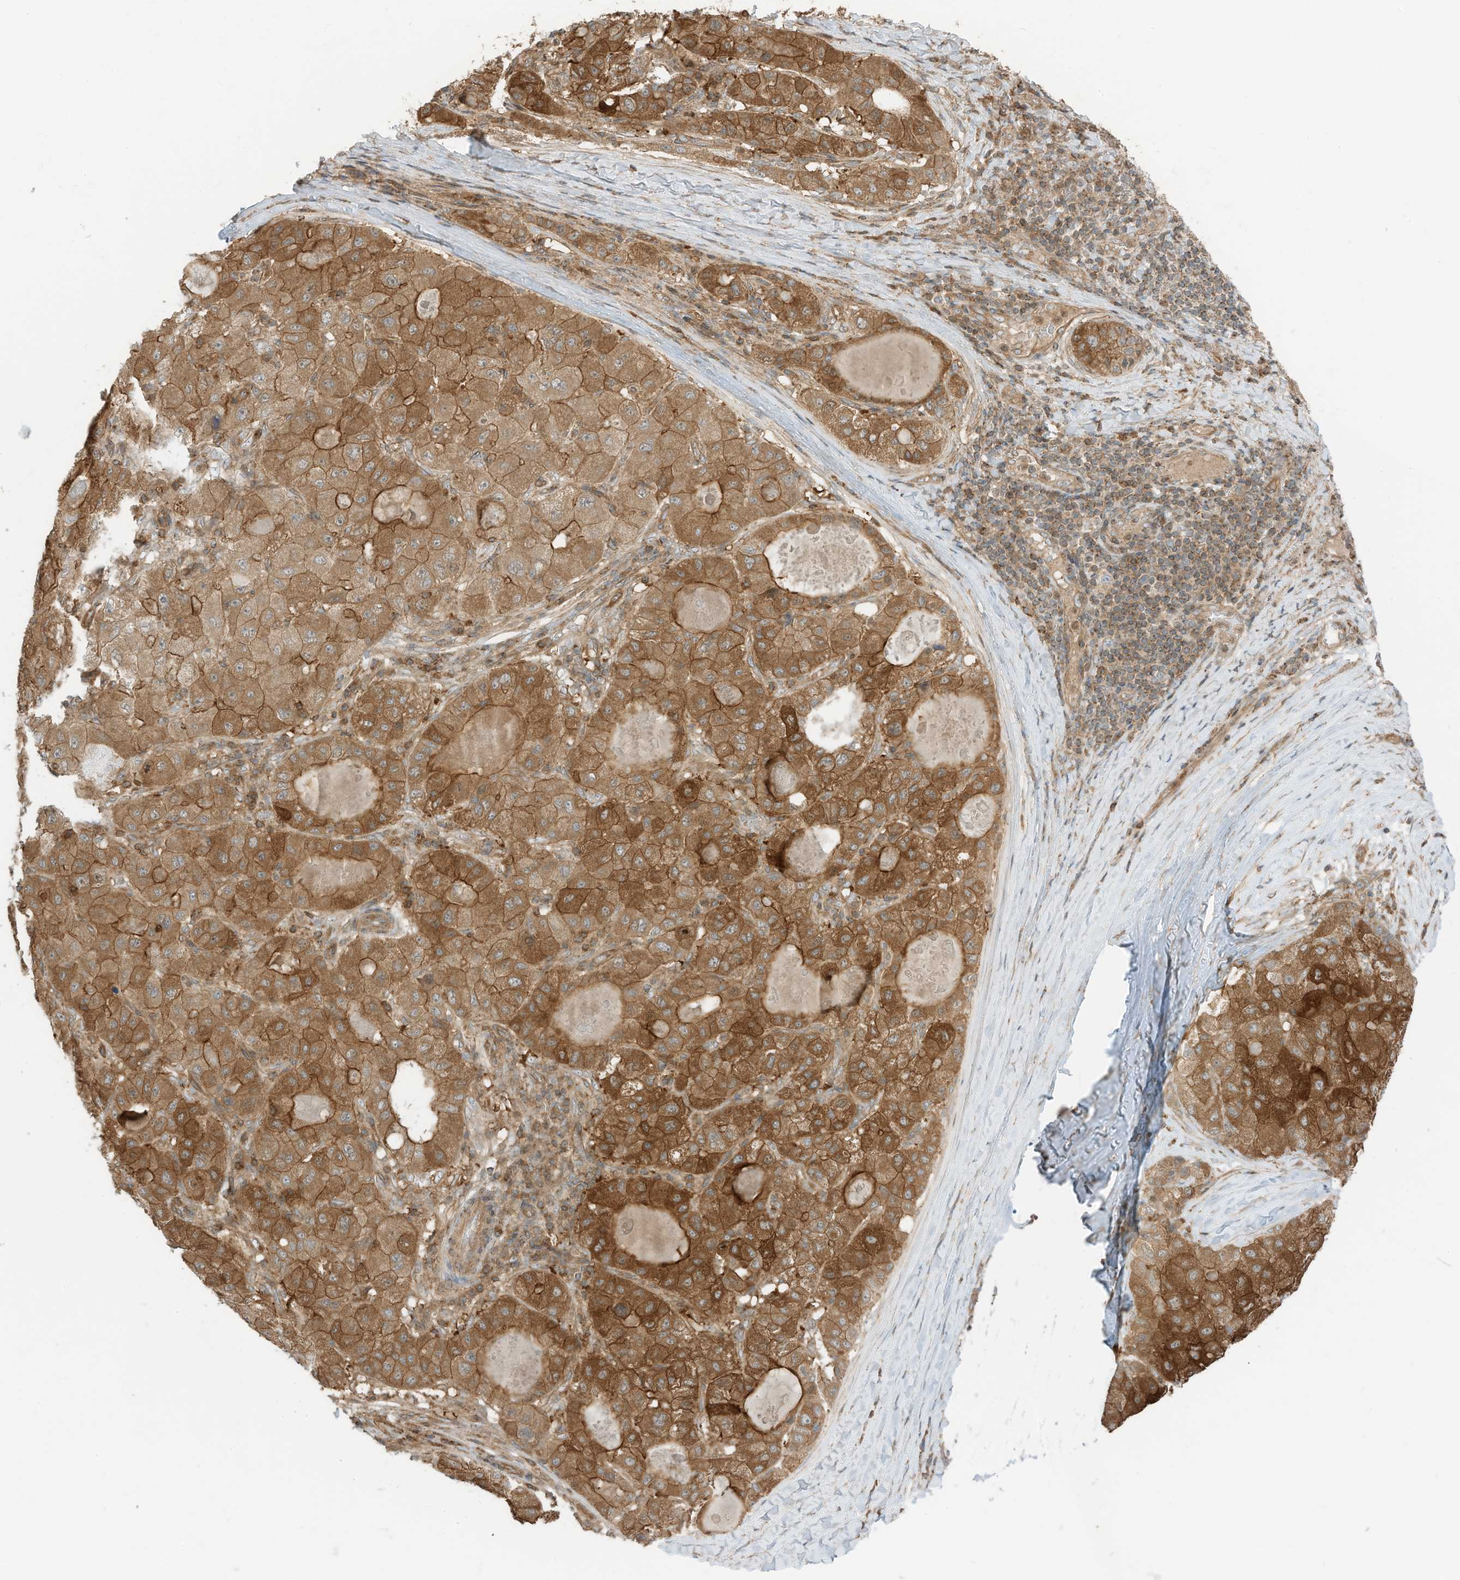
{"staining": {"intensity": "strong", "quantity": ">75%", "location": "cytoplasmic/membranous"}, "tissue": "liver cancer", "cell_type": "Tumor cells", "image_type": "cancer", "snomed": [{"axis": "morphology", "description": "Carcinoma, Hepatocellular, NOS"}, {"axis": "topography", "description": "Liver"}], "caption": "Liver hepatocellular carcinoma stained with a protein marker shows strong staining in tumor cells.", "gene": "SLC25A12", "patient": {"sex": "male", "age": 80}}